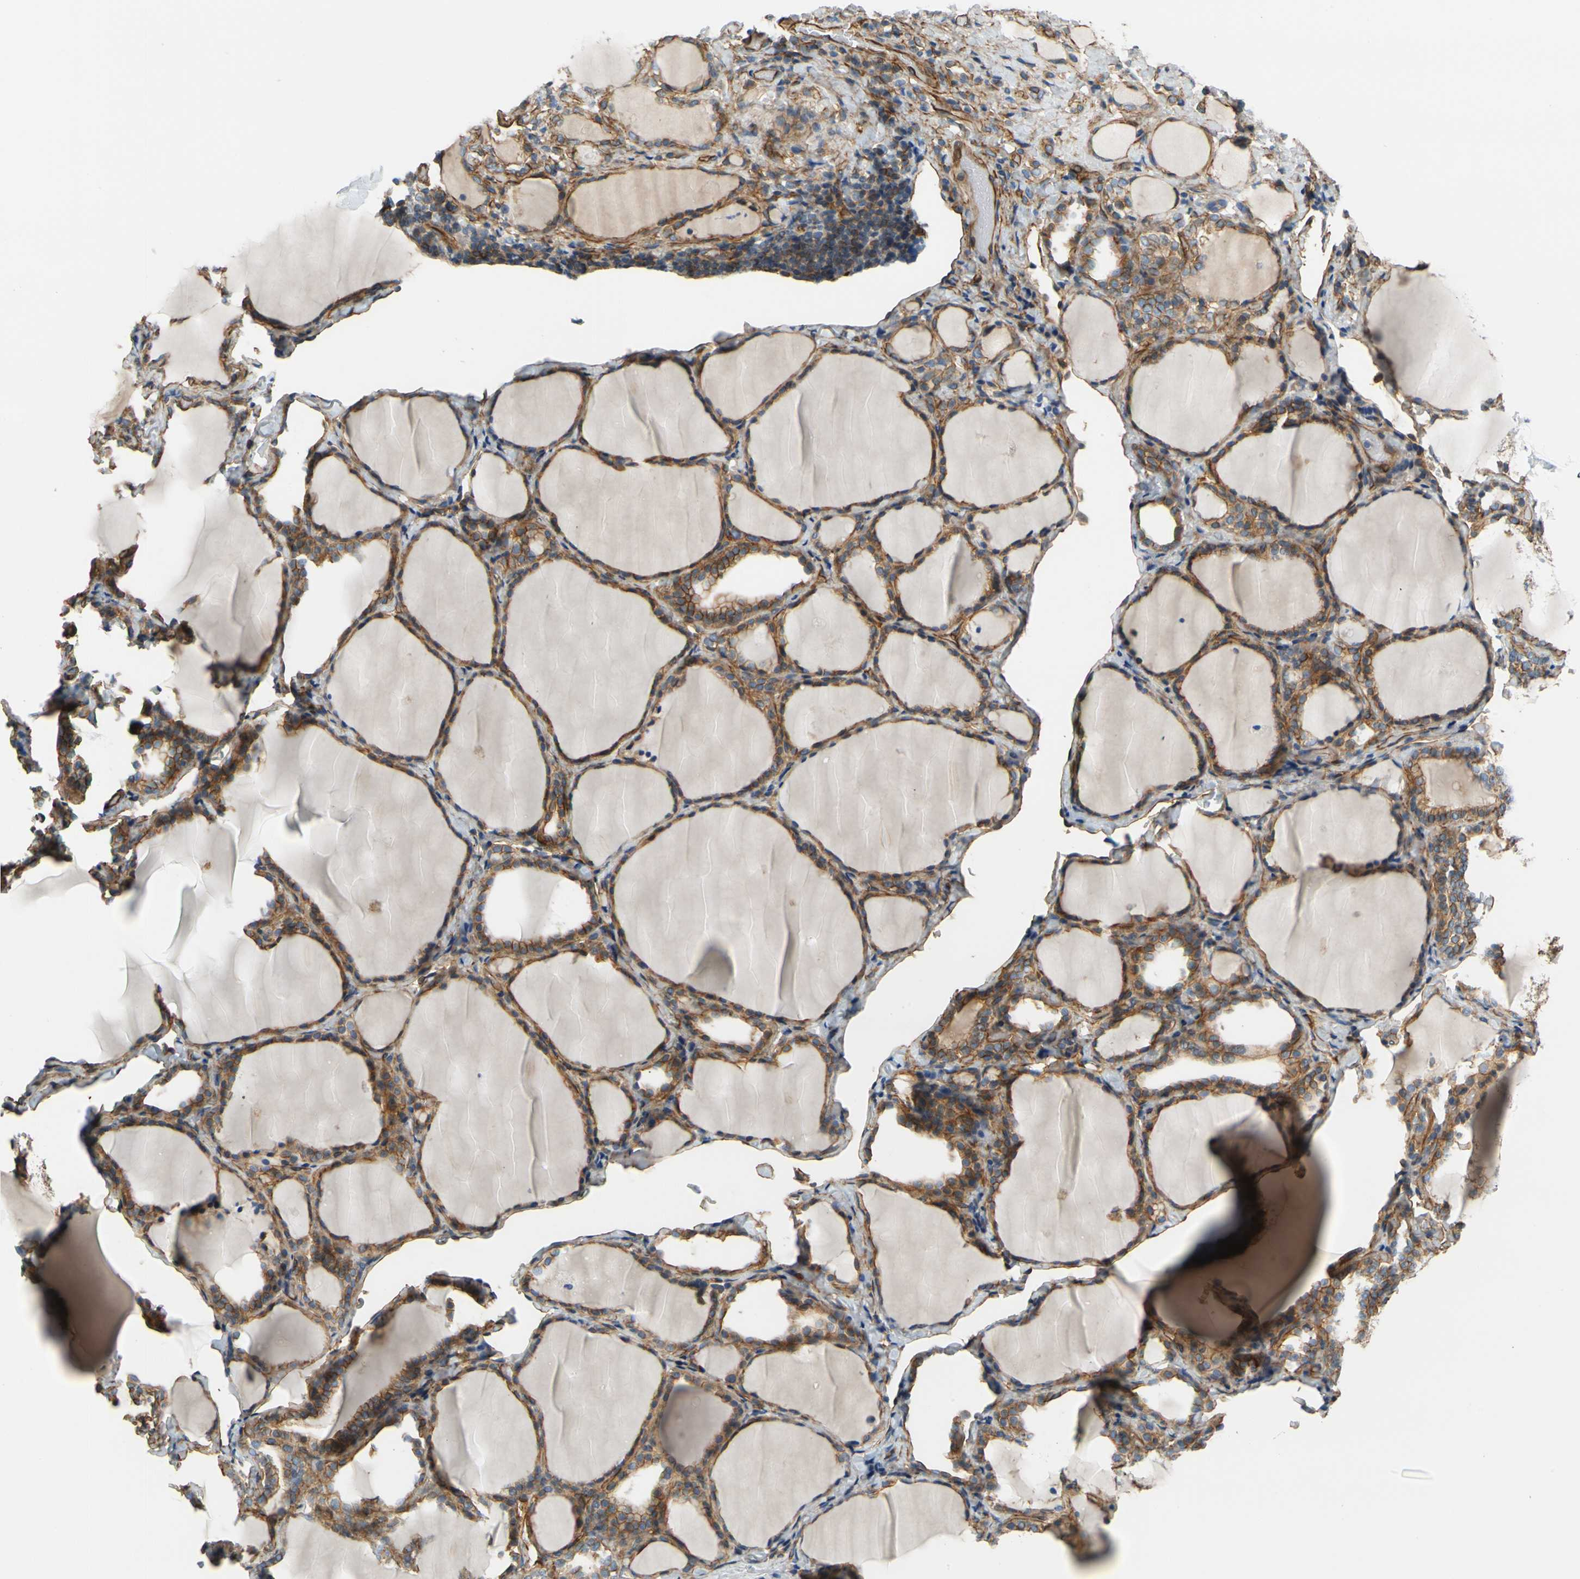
{"staining": {"intensity": "moderate", "quantity": ">75%", "location": "cytoplasmic/membranous"}, "tissue": "thyroid gland", "cell_type": "Glandular cells", "image_type": "normal", "snomed": [{"axis": "morphology", "description": "Normal tissue, NOS"}, {"axis": "morphology", "description": "Papillary adenocarcinoma, NOS"}, {"axis": "topography", "description": "Thyroid gland"}], "caption": "This is a micrograph of immunohistochemistry staining of unremarkable thyroid gland, which shows moderate staining in the cytoplasmic/membranous of glandular cells.", "gene": "SPTAN1", "patient": {"sex": "female", "age": 30}}